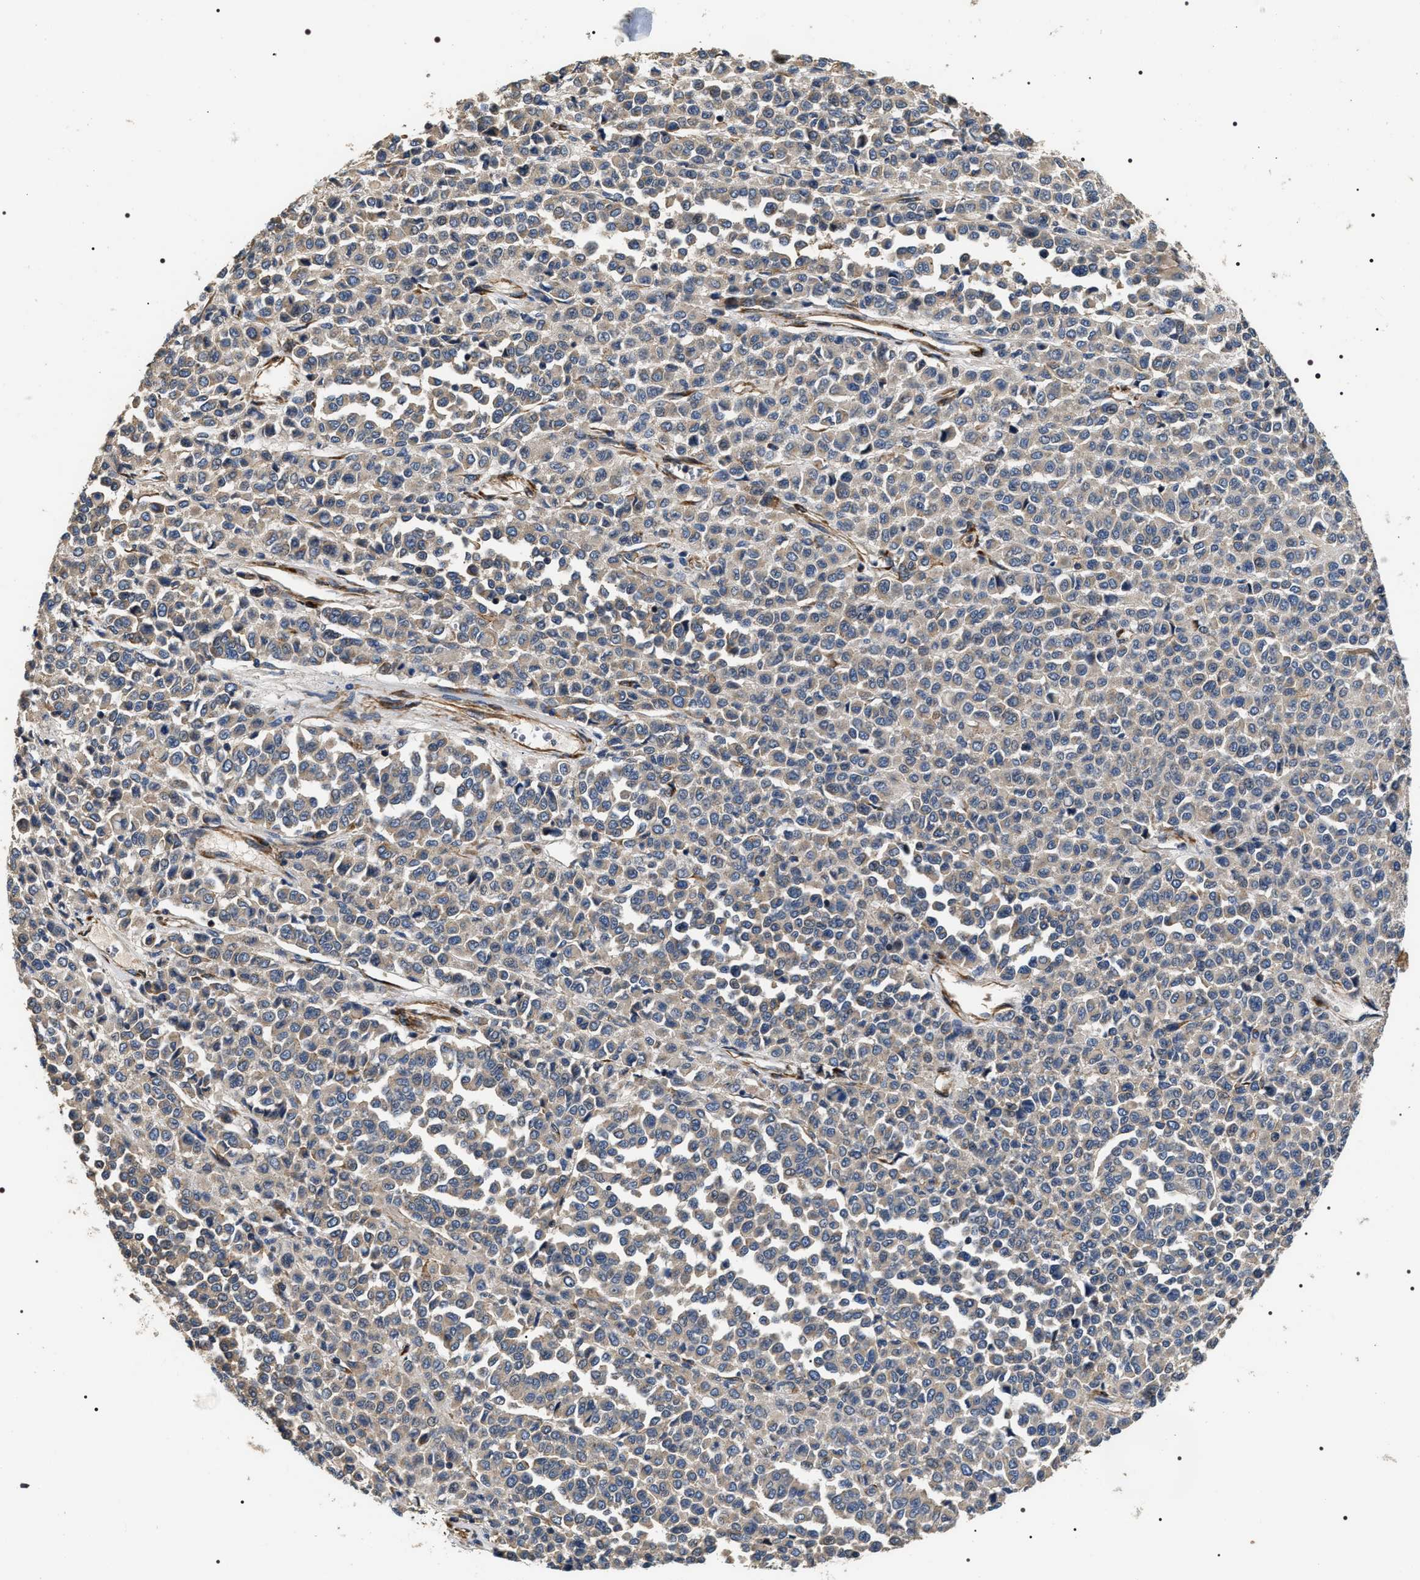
{"staining": {"intensity": "weak", "quantity": "<25%", "location": "cytoplasmic/membranous"}, "tissue": "melanoma", "cell_type": "Tumor cells", "image_type": "cancer", "snomed": [{"axis": "morphology", "description": "Malignant melanoma, Metastatic site"}, {"axis": "topography", "description": "Pancreas"}], "caption": "Tumor cells show no significant protein expression in malignant melanoma (metastatic site). Brightfield microscopy of immunohistochemistry stained with DAB (3,3'-diaminobenzidine) (brown) and hematoxylin (blue), captured at high magnification.", "gene": "ZC3HAV1L", "patient": {"sex": "female", "age": 30}}